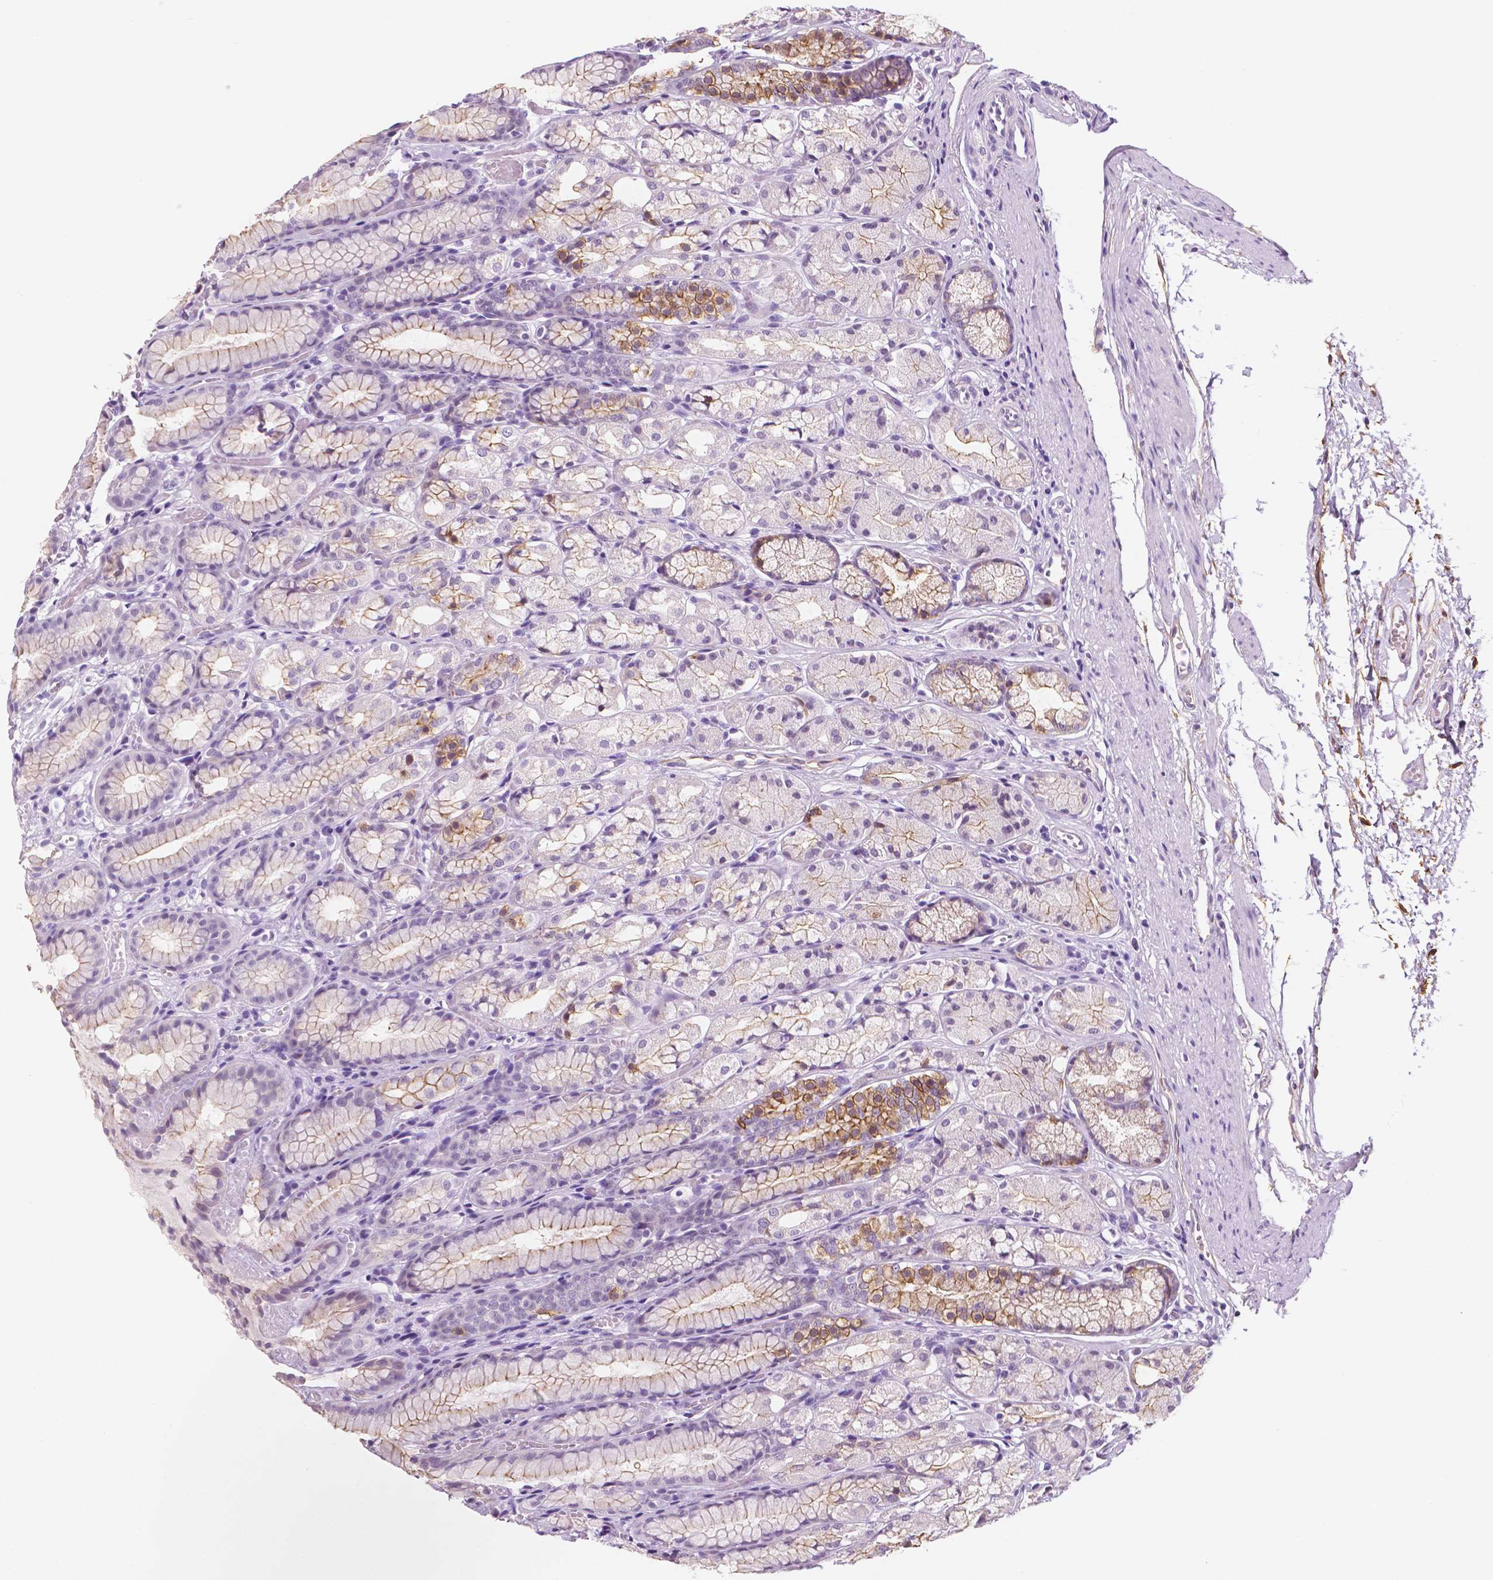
{"staining": {"intensity": "moderate", "quantity": "<25%", "location": "cytoplasmic/membranous"}, "tissue": "stomach", "cell_type": "Glandular cells", "image_type": "normal", "snomed": [{"axis": "morphology", "description": "Normal tissue, NOS"}, {"axis": "topography", "description": "Stomach"}], "caption": "DAB (3,3'-diaminobenzidine) immunohistochemical staining of unremarkable human stomach displays moderate cytoplasmic/membranous protein positivity in about <25% of glandular cells. The staining is performed using DAB brown chromogen to label protein expression. The nuclei are counter-stained blue using hematoxylin.", "gene": "PPL", "patient": {"sex": "male", "age": 70}}